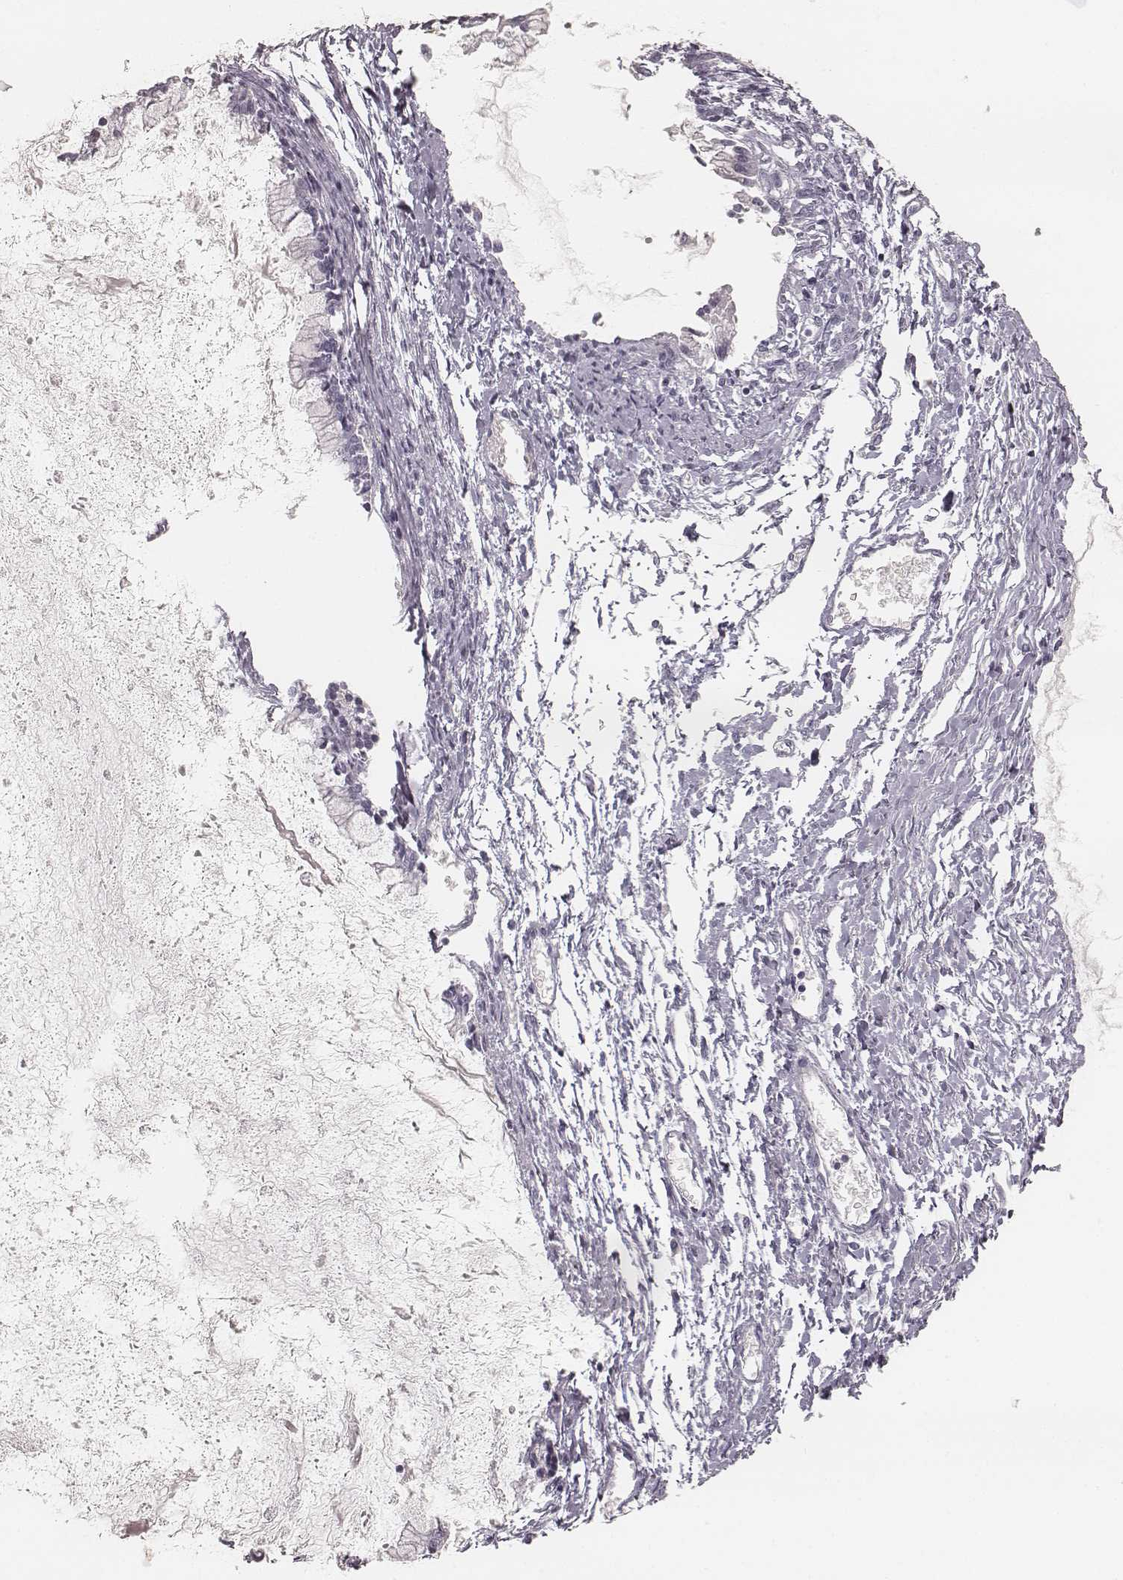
{"staining": {"intensity": "negative", "quantity": "none", "location": "none"}, "tissue": "ovarian cancer", "cell_type": "Tumor cells", "image_type": "cancer", "snomed": [{"axis": "morphology", "description": "Cystadenocarcinoma, mucinous, NOS"}, {"axis": "topography", "description": "Ovary"}], "caption": "High power microscopy photomicrograph of an immunohistochemistry micrograph of ovarian mucinous cystadenocarcinoma, revealing no significant staining in tumor cells.", "gene": "KRT72", "patient": {"sex": "female", "age": 67}}